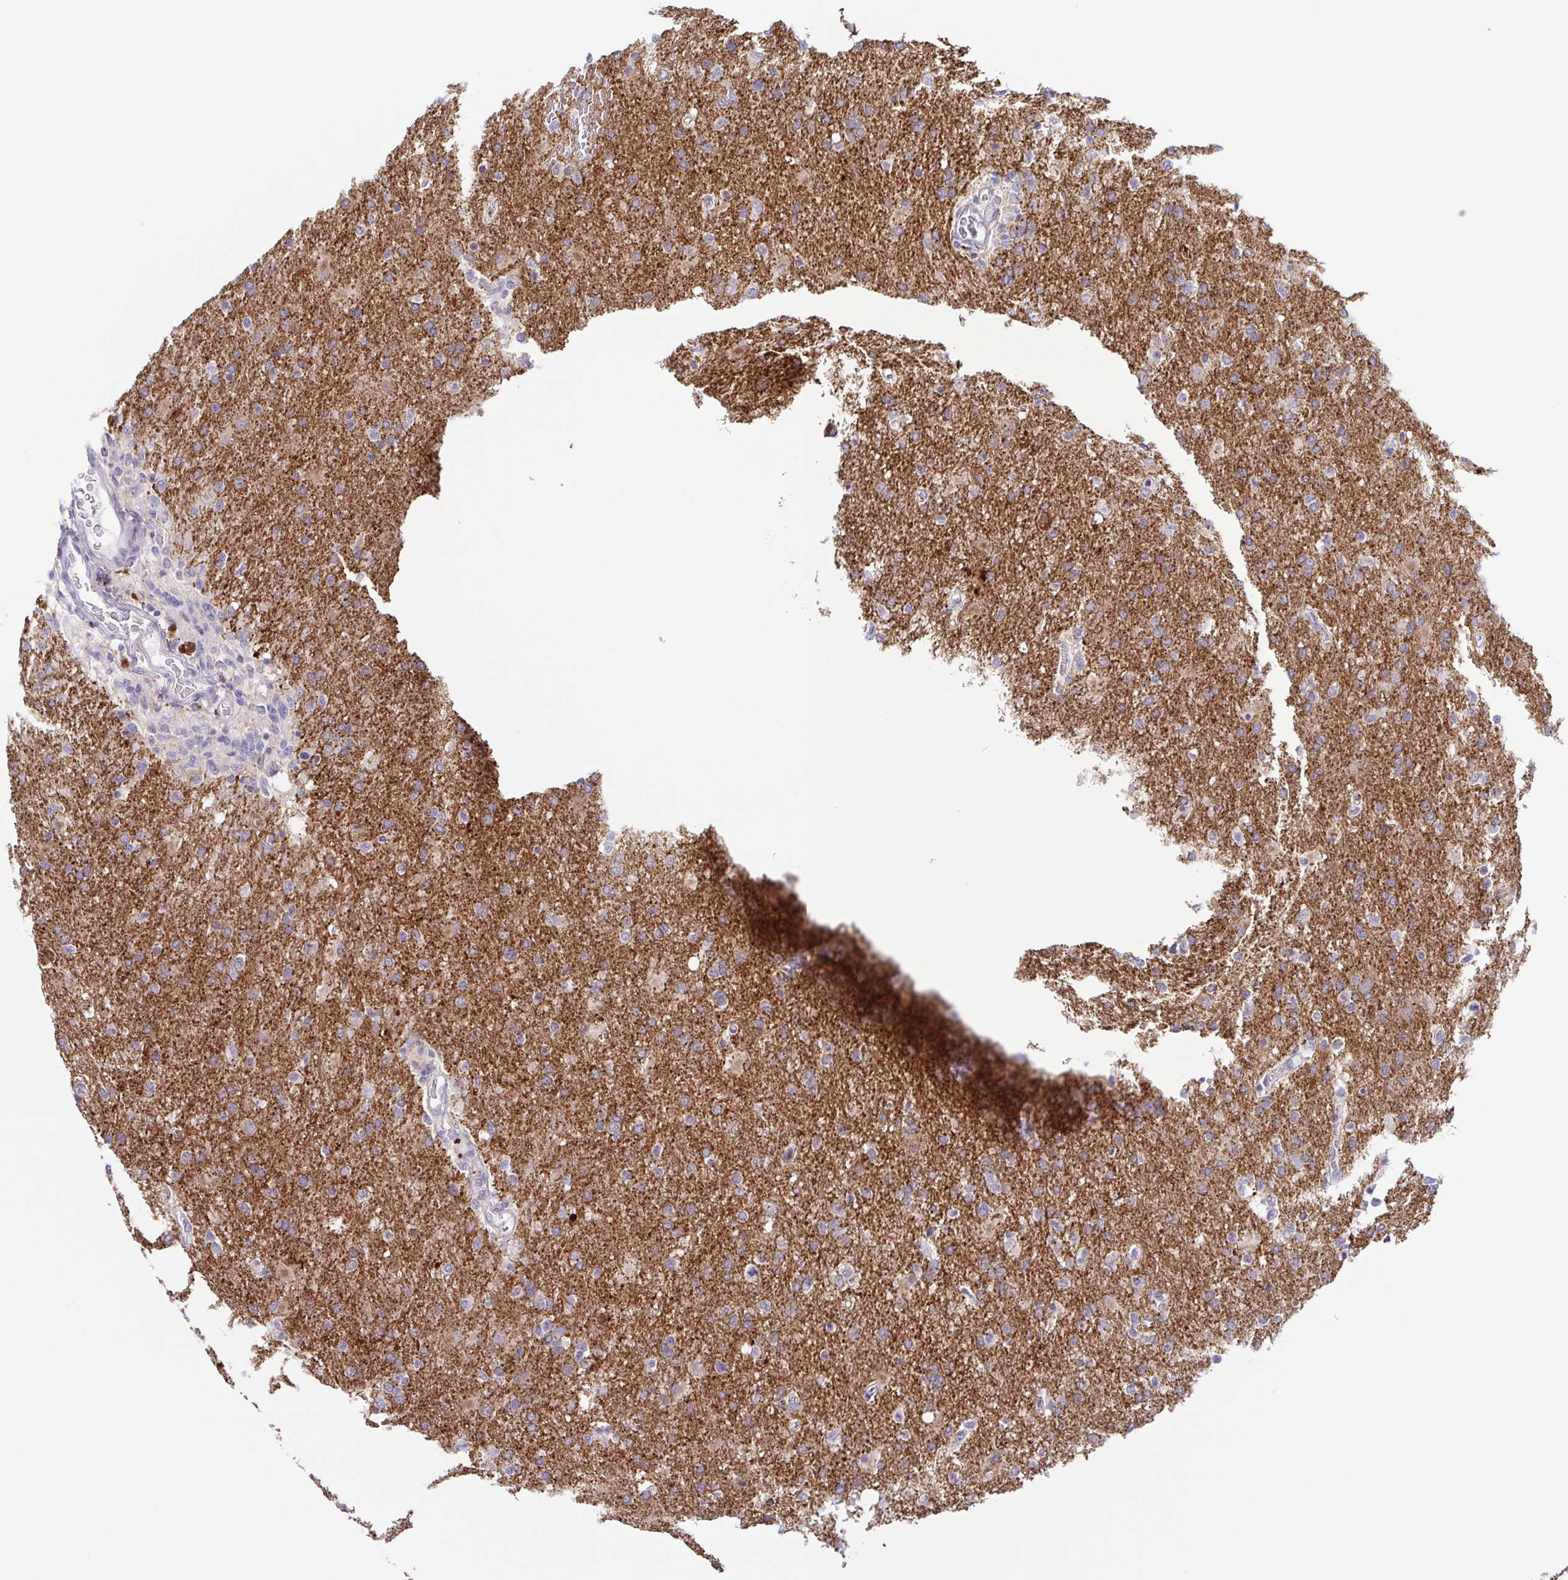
{"staining": {"intensity": "moderate", "quantity": ">75%", "location": "cytoplasmic/membranous"}, "tissue": "glioma", "cell_type": "Tumor cells", "image_type": "cancer", "snomed": [{"axis": "morphology", "description": "Glioma, malignant, High grade"}, {"axis": "topography", "description": "Brain"}], "caption": "This is an image of immunohistochemistry staining of malignant high-grade glioma, which shows moderate expression in the cytoplasmic/membranous of tumor cells.", "gene": "ATP6V1G2", "patient": {"sex": "male", "age": 68}}